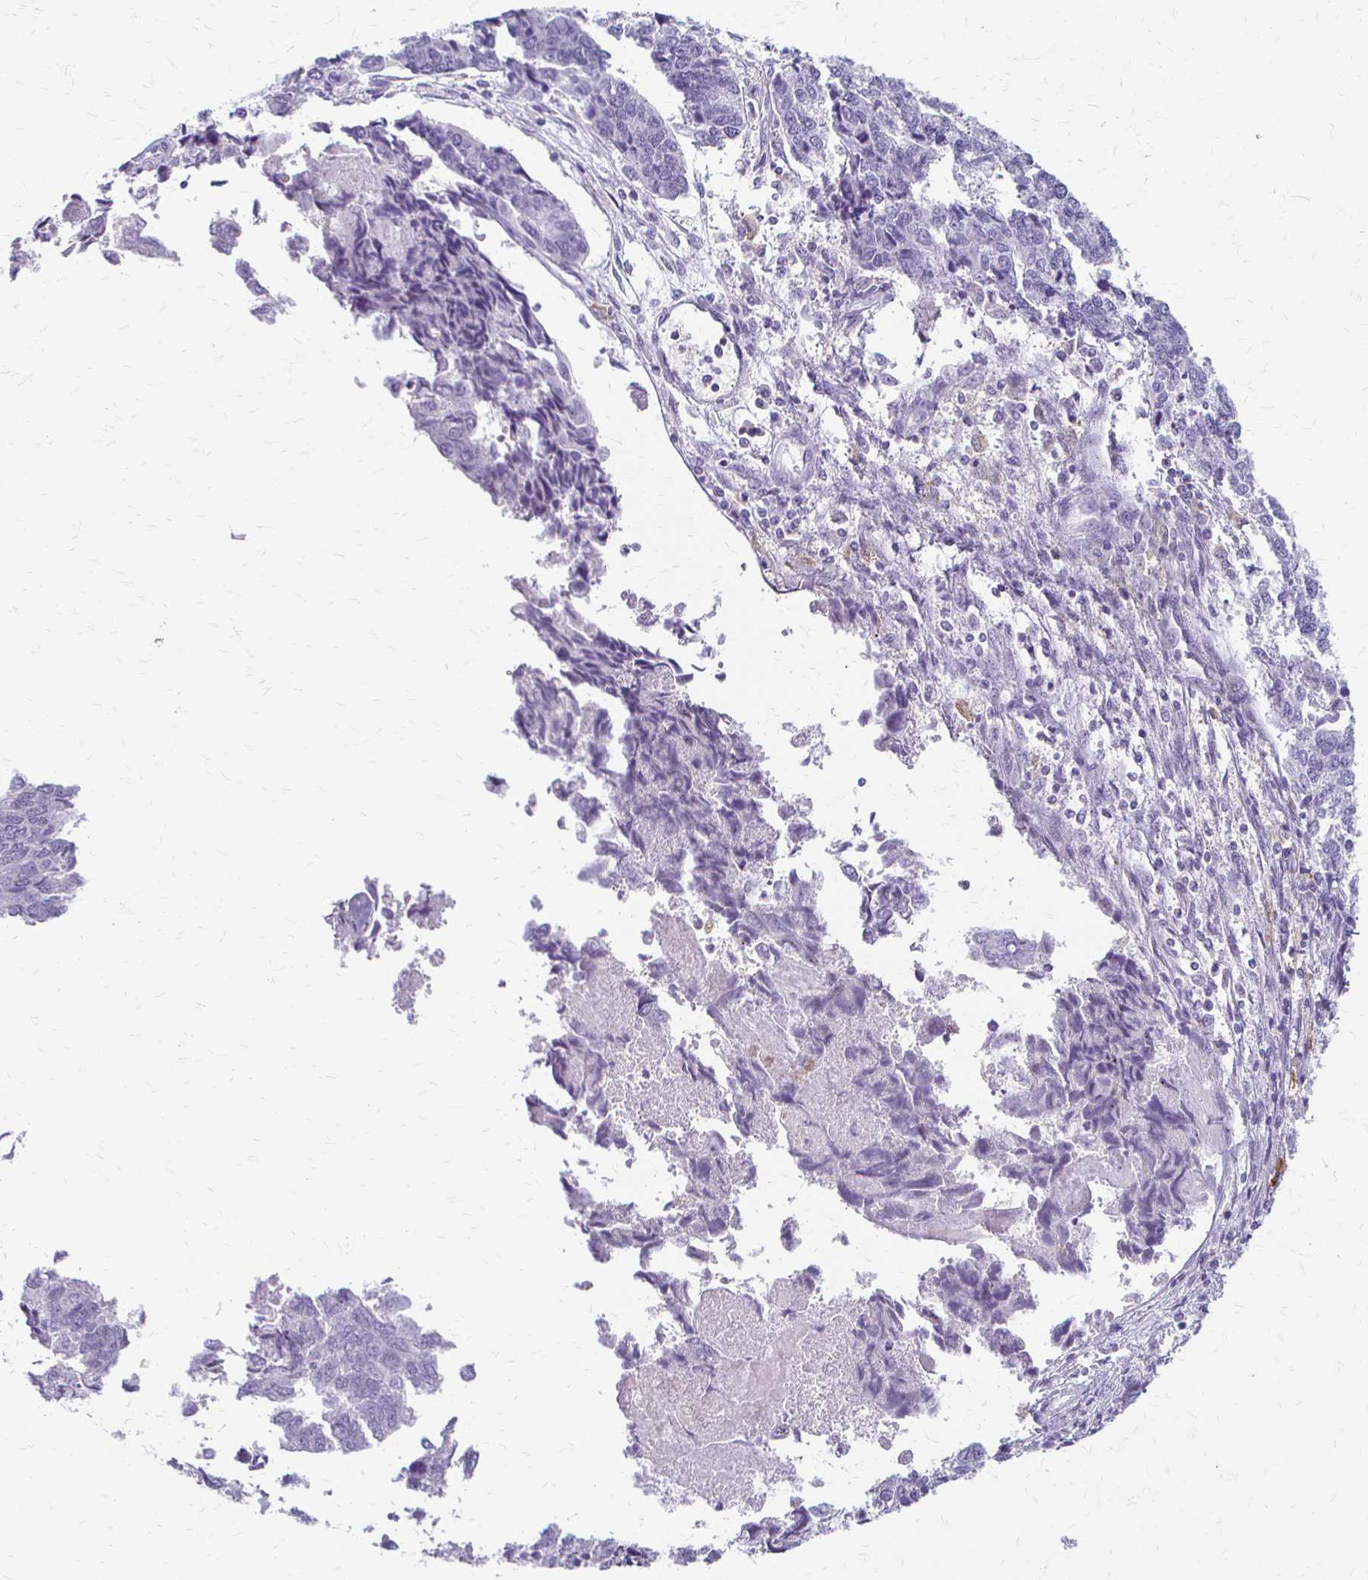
{"staining": {"intensity": "negative", "quantity": "none", "location": "none"}, "tissue": "endometrial cancer", "cell_type": "Tumor cells", "image_type": "cancer", "snomed": [{"axis": "morphology", "description": "Adenocarcinoma, NOS"}, {"axis": "topography", "description": "Endometrium"}], "caption": "A photomicrograph of endometrial cancer stained for a protein demonstrates no brown staining in tumor cells.", "gene": "ACP5", "patient": {"sex": "female", "age": 73}}